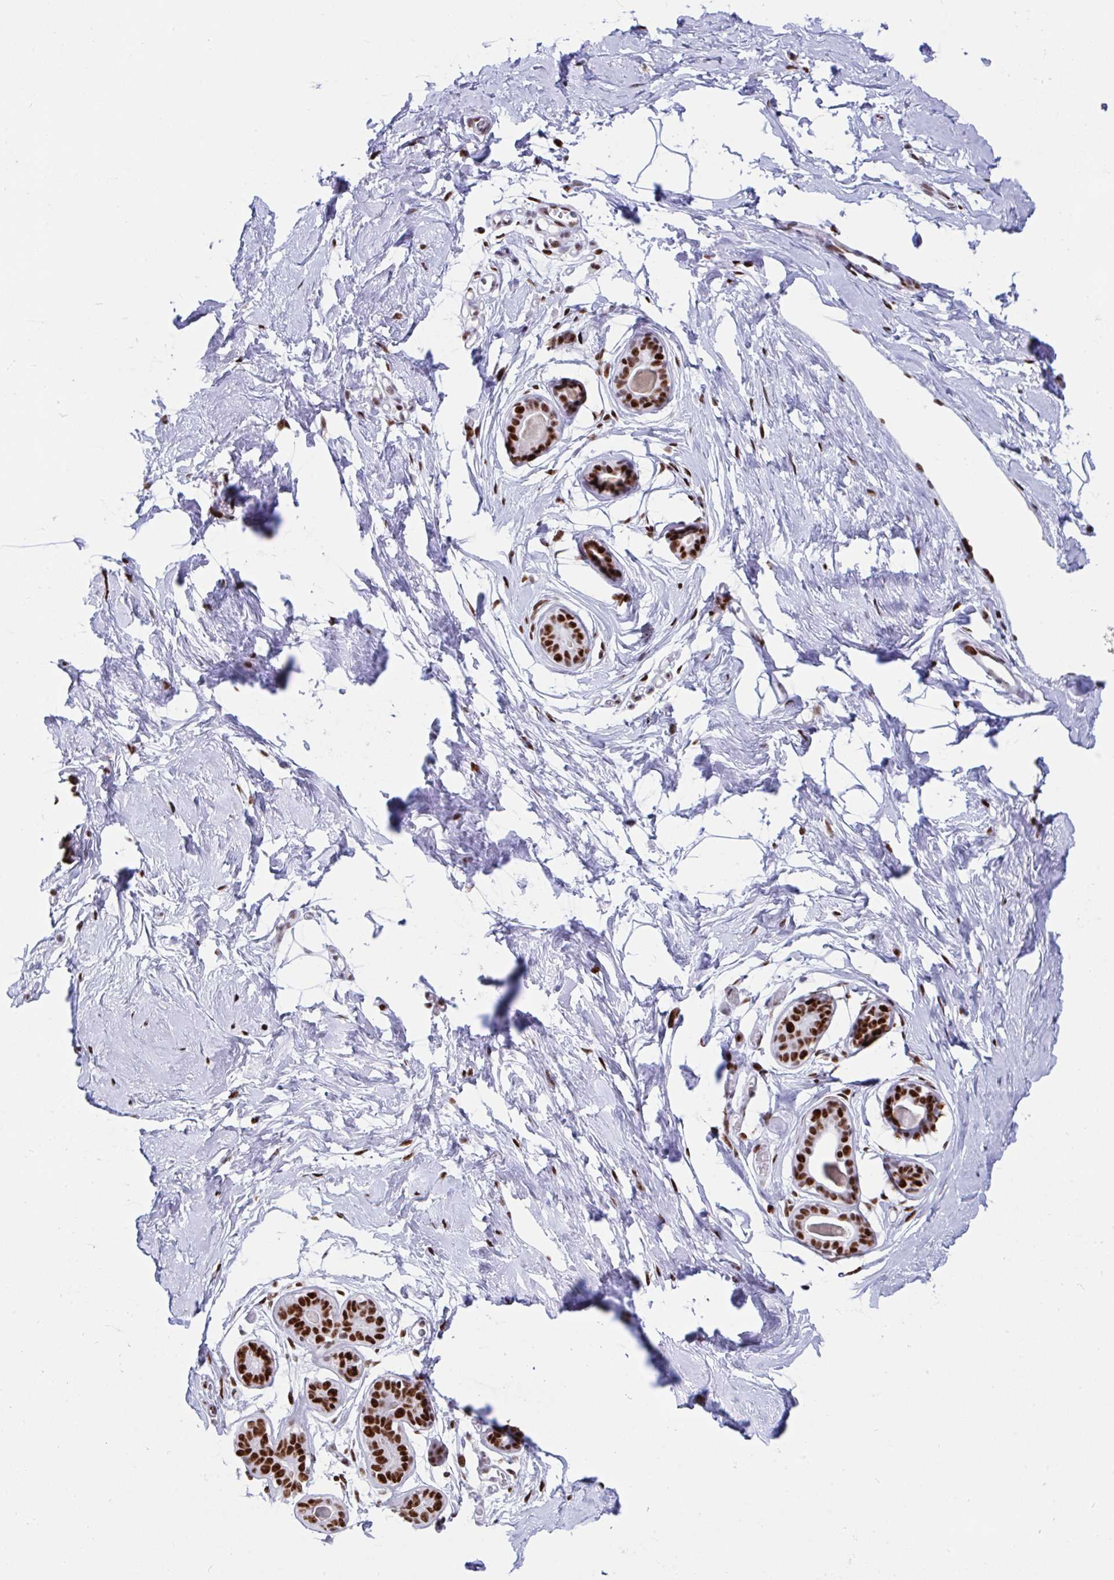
{"staining": {"intensity": "moderate", "quantity": ">75%", "location": "nuclear"}, "tissue": "breast", "cell_type": "Adipocytes", "image_type": "normal", "snomed": [{"axis": "morphology", "description": "Normal tissue, NOS"}, {"axis": "topography", "description": "Breast"}], "caption": "Moderate nuclear protein staining is seen in approximately >75% of adipocytes in breast. The staining is performed using DAB brown chromogen to label protein expression. The nuclei are counter-stained blue using hematoxylin.", "gene": "IKZF2", "patient": {"sex": "female", "age": 45}}